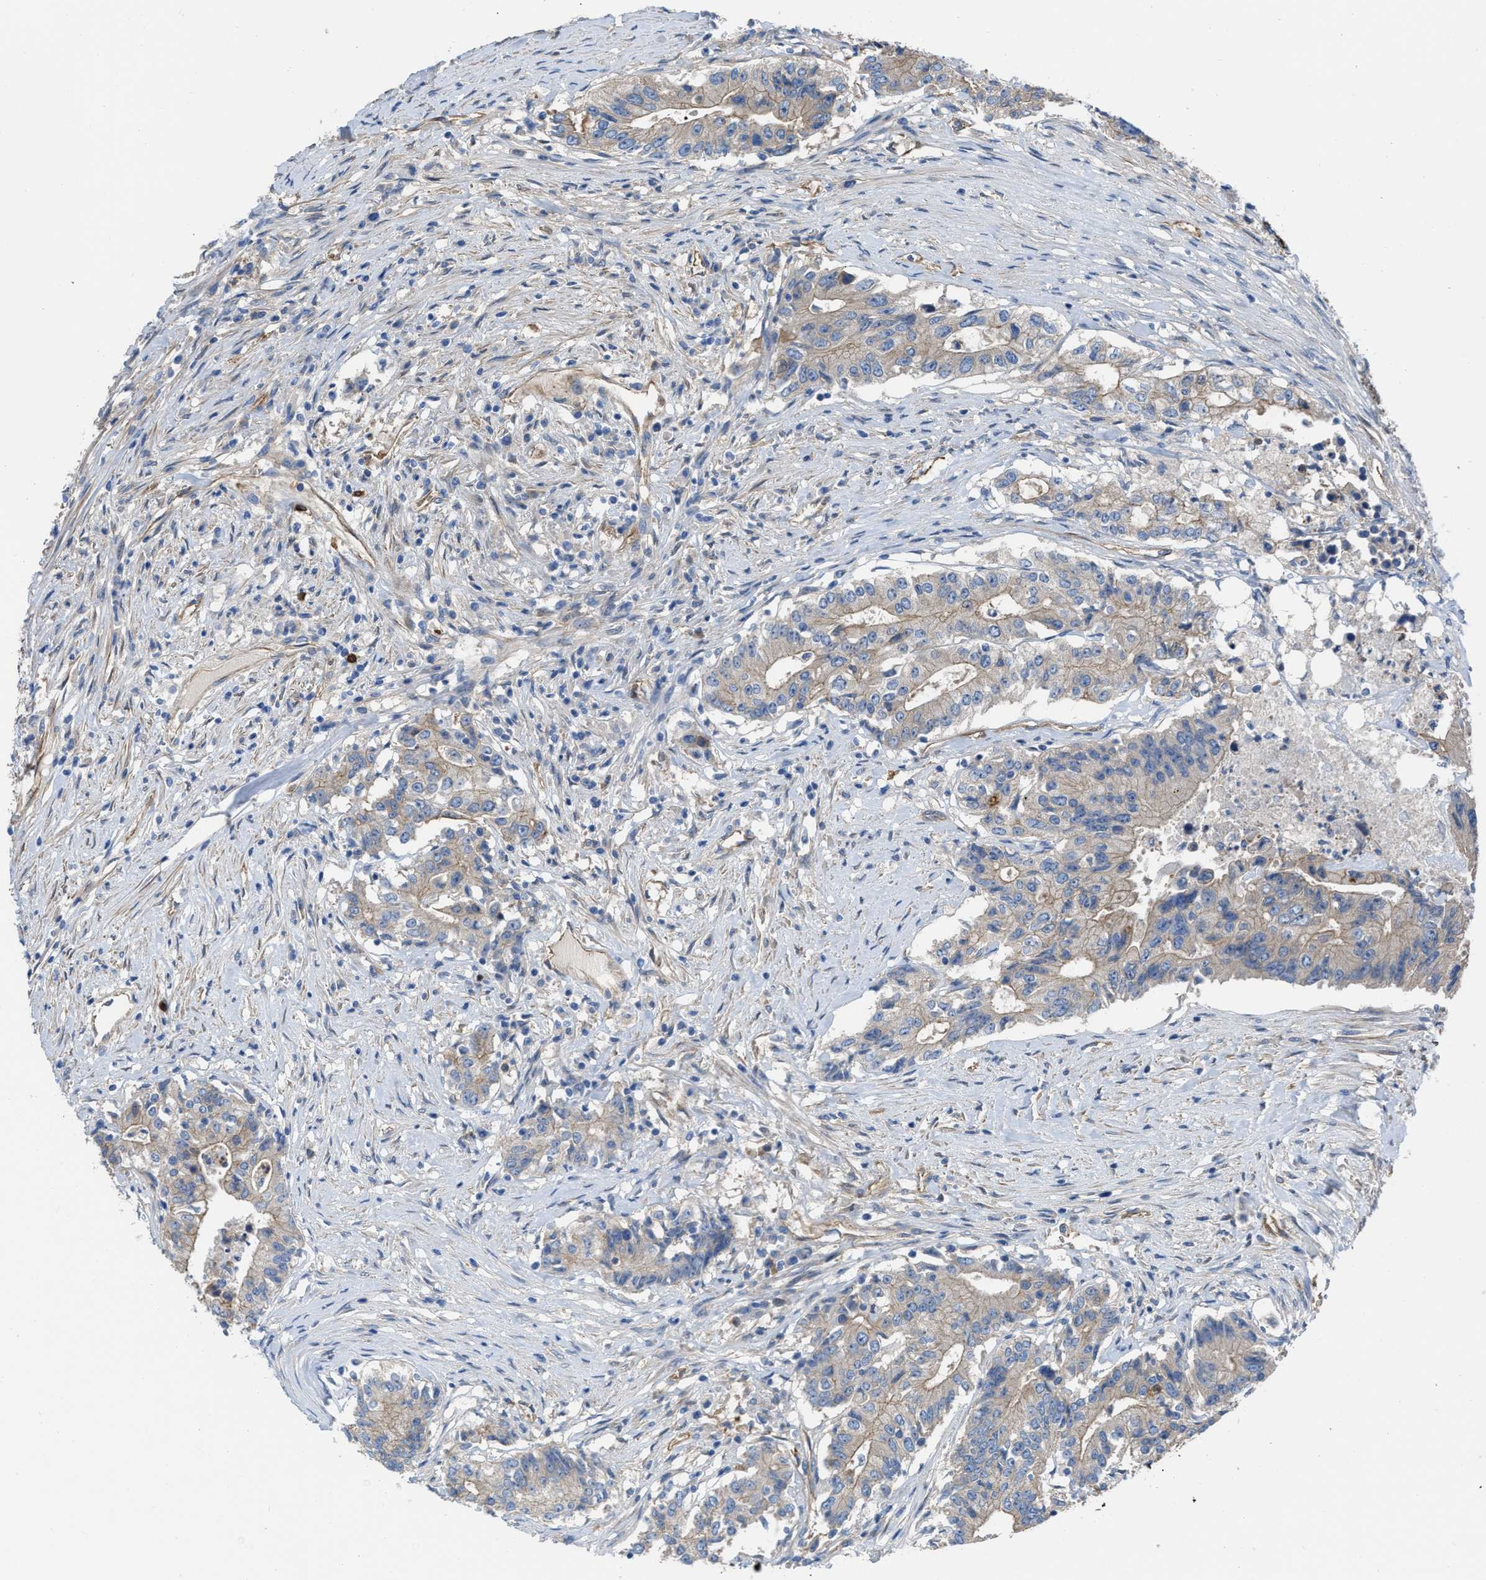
{"staining": {"intensity": "moderate", "quantity": "<25%", "location": "cytoplasmic/membranous"}, "tissue": "colorectal cancer", "cell_type": "Tumor cells", "image_type": "cancer", "snomed": [{"axis": "morphology", "description": "Adenocarcinoma, NOS"}, {"axis": "topography", "description": "Colon"}], "caption": "DAB immunohistochemical staining of human colorectal adenocarcinoma shows moderate cytoplasmic/membranous protein positivity in about <25% of tumor cells.", "gene": "TRIOBP", "patient": {"sex": "female", "age": 77}}